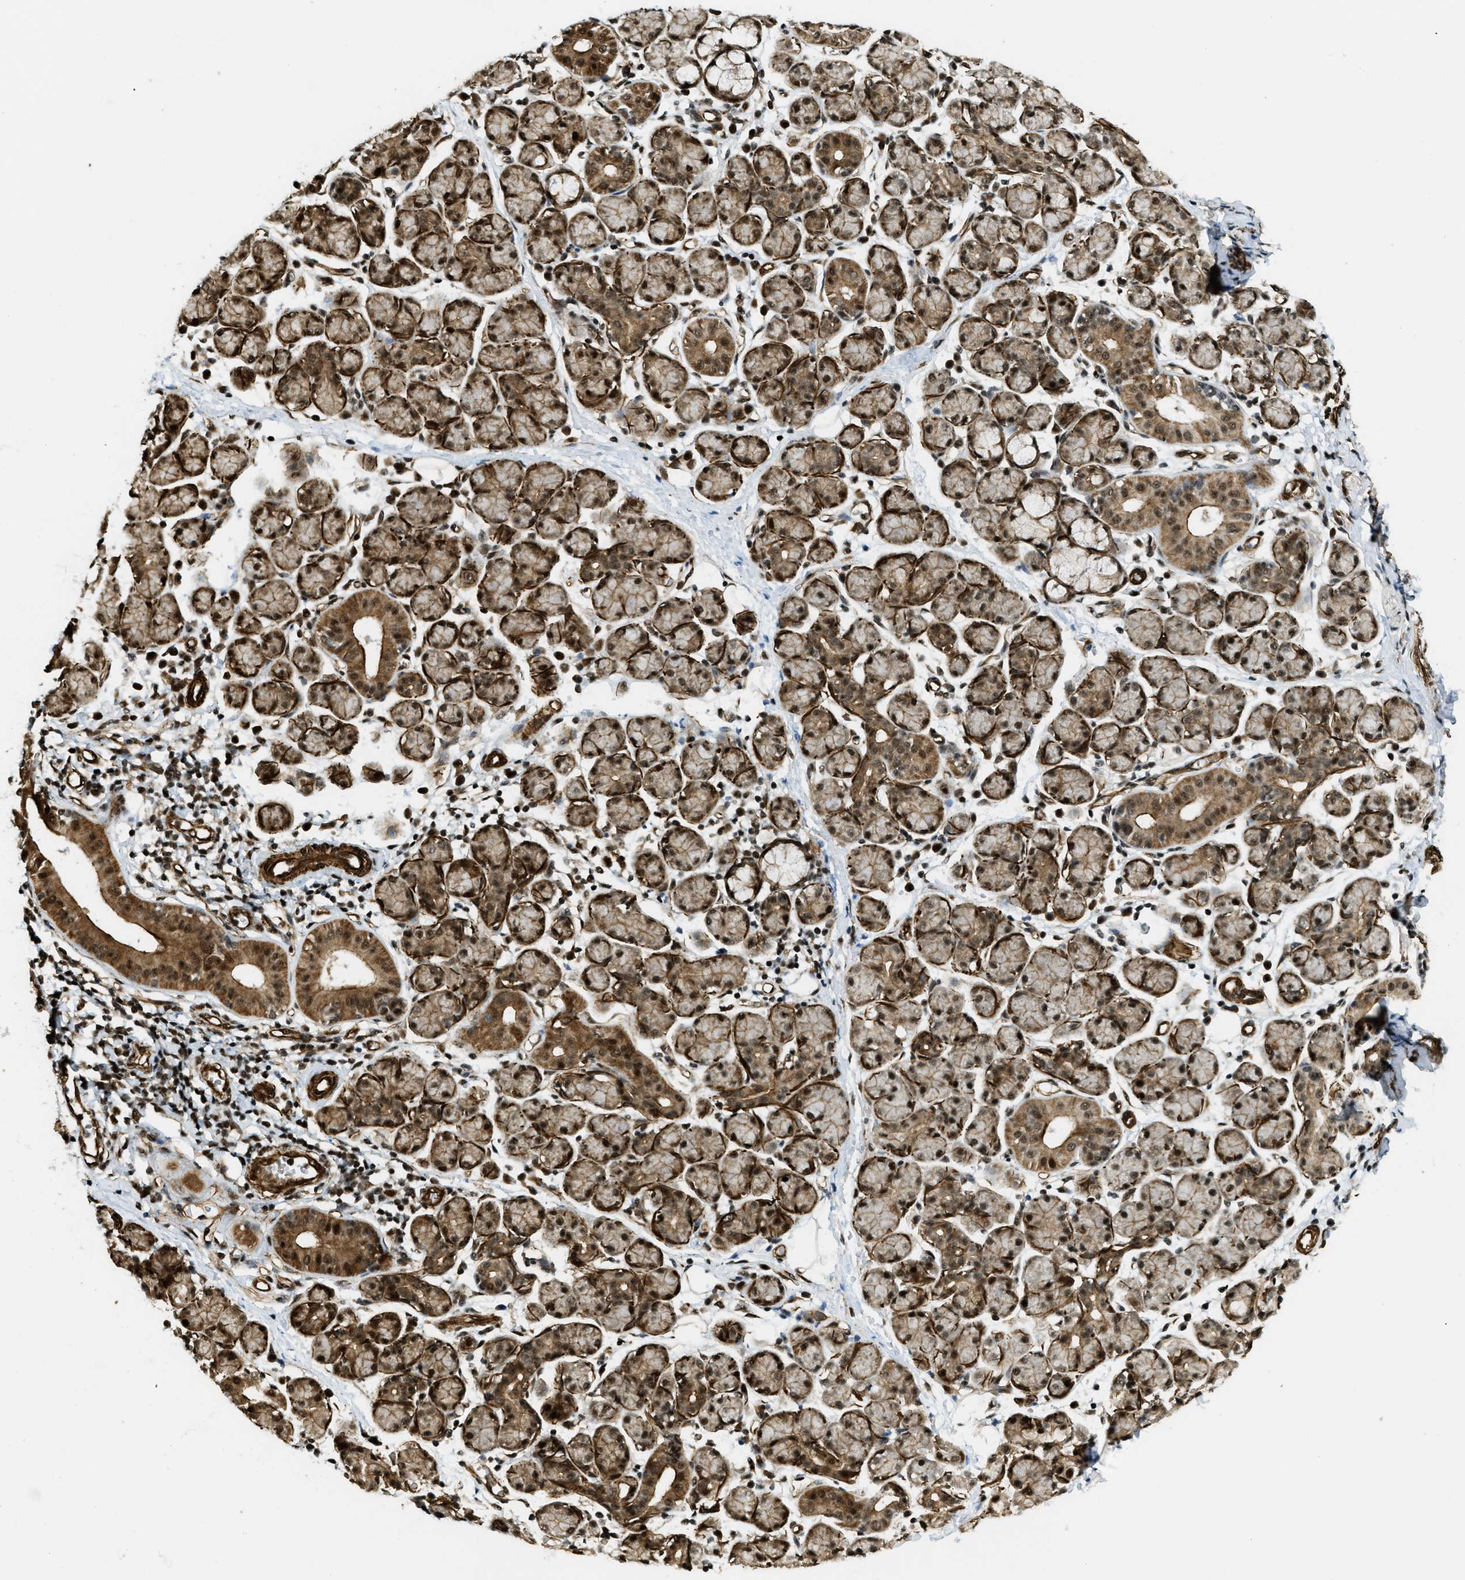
{"staining": {"intensity": "strong", "quantity": ">75%", "location": "cytoplasmic/membranous,nuclear"}, "tissue": "salivary gland", "cell_type": "Glandular cells", "image_type": "normal", "snomed": [{"axis": "morphology", "description": "Normal tissue, NOS"}, {"axis": "morphology", "description": "Inflammation, NOS"}, {"axis": "topography", "description": "Lymph node"}, {"axis": "topography", "description": "Salivary gland"}], "caption": "Salivary gland stained for a protein demonstrates strong cytoplasmic/membranous,nuclear positivity in glandular cells. The protein is stained brown, and the nuclei are stained in blue (DAB IHC with brightfield microscopy, high magnification).", "gene": "CFAP36", "patient": {"sex": "male", "age": 3}}